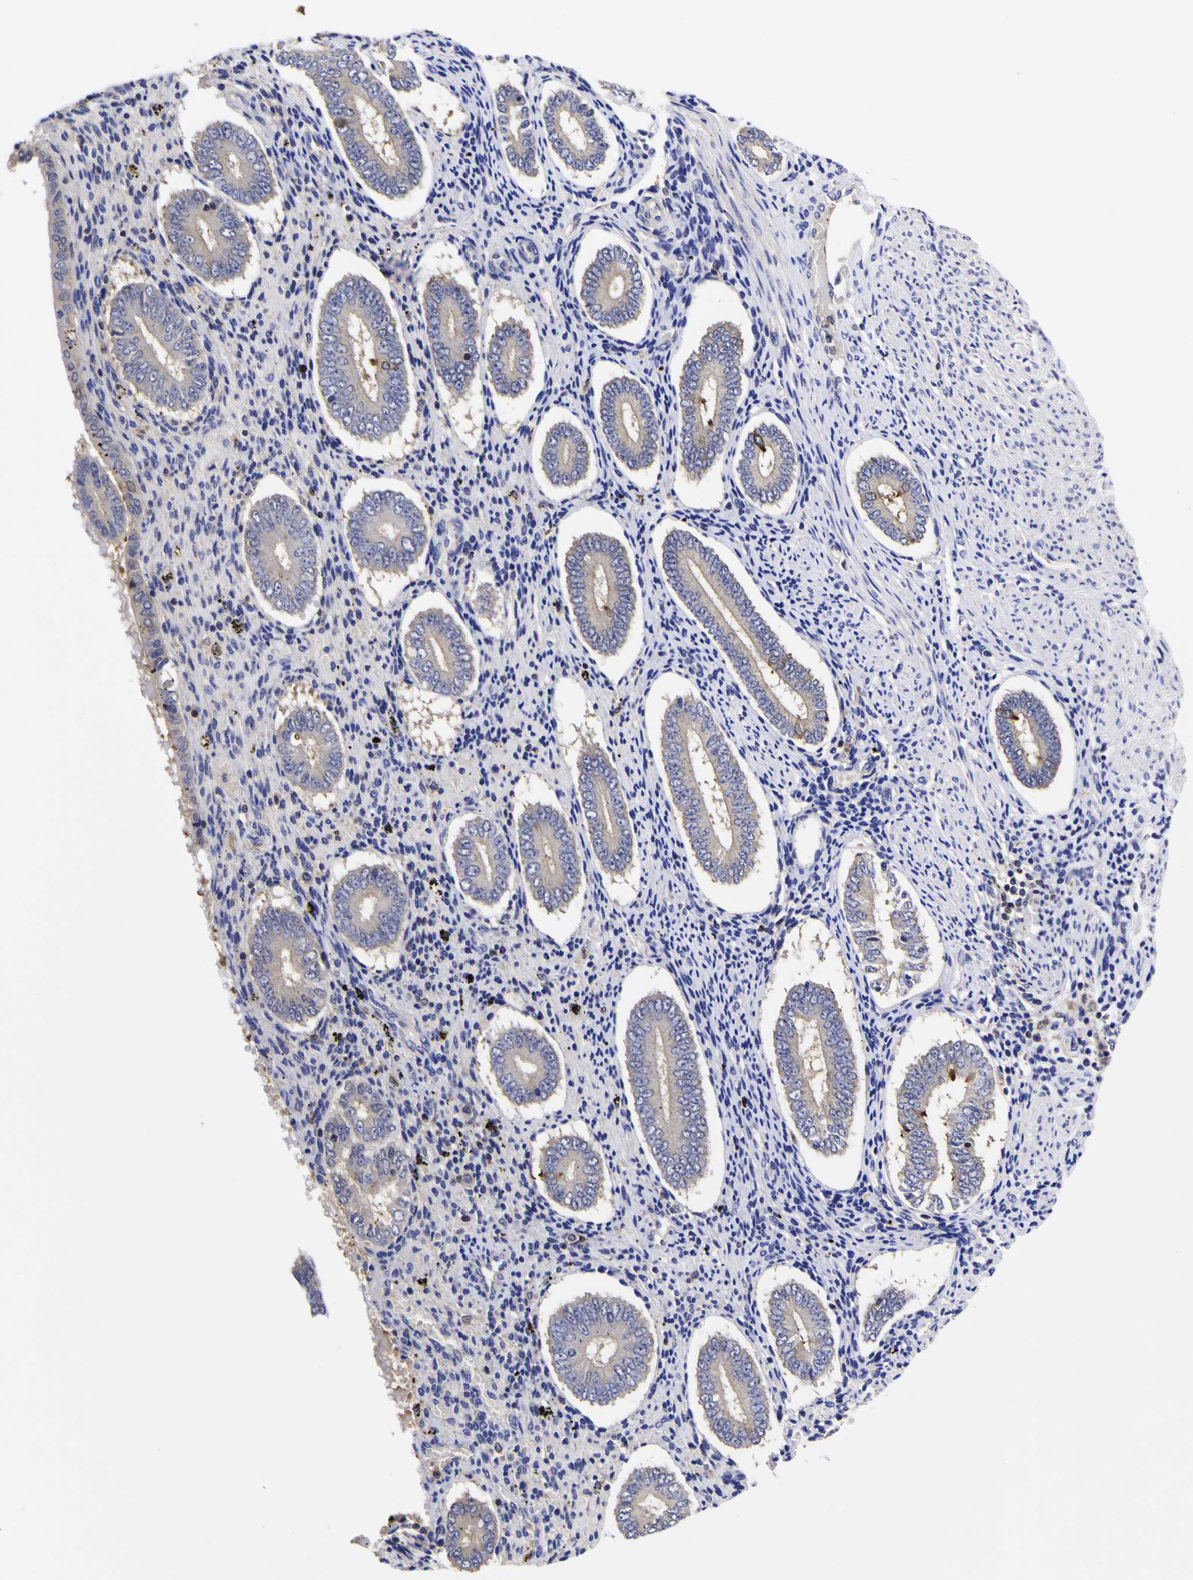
{"staining": {"intensity": "negative", "quantity": "none", "location": "none"}, "tissue": "endometrium", "cell_type": "Cells in endometrial stroma", "image_type": "normal", "snomed": [{"axis": "morphology", "description": "Normal tissue, NOS"}, {"axis": "topography", "description": "Endometrium"}], "caption": "IHC of normal human endometrium shows no staining in cells in endometrial stroma. The staining was performed using DAB to visualize the protein expression in brown, while the nuclei were stained in blue with hematoxylin (Magnification: 20x).", "gene": "MAPK14", "patient": {"sex": "female", "age": 42}}